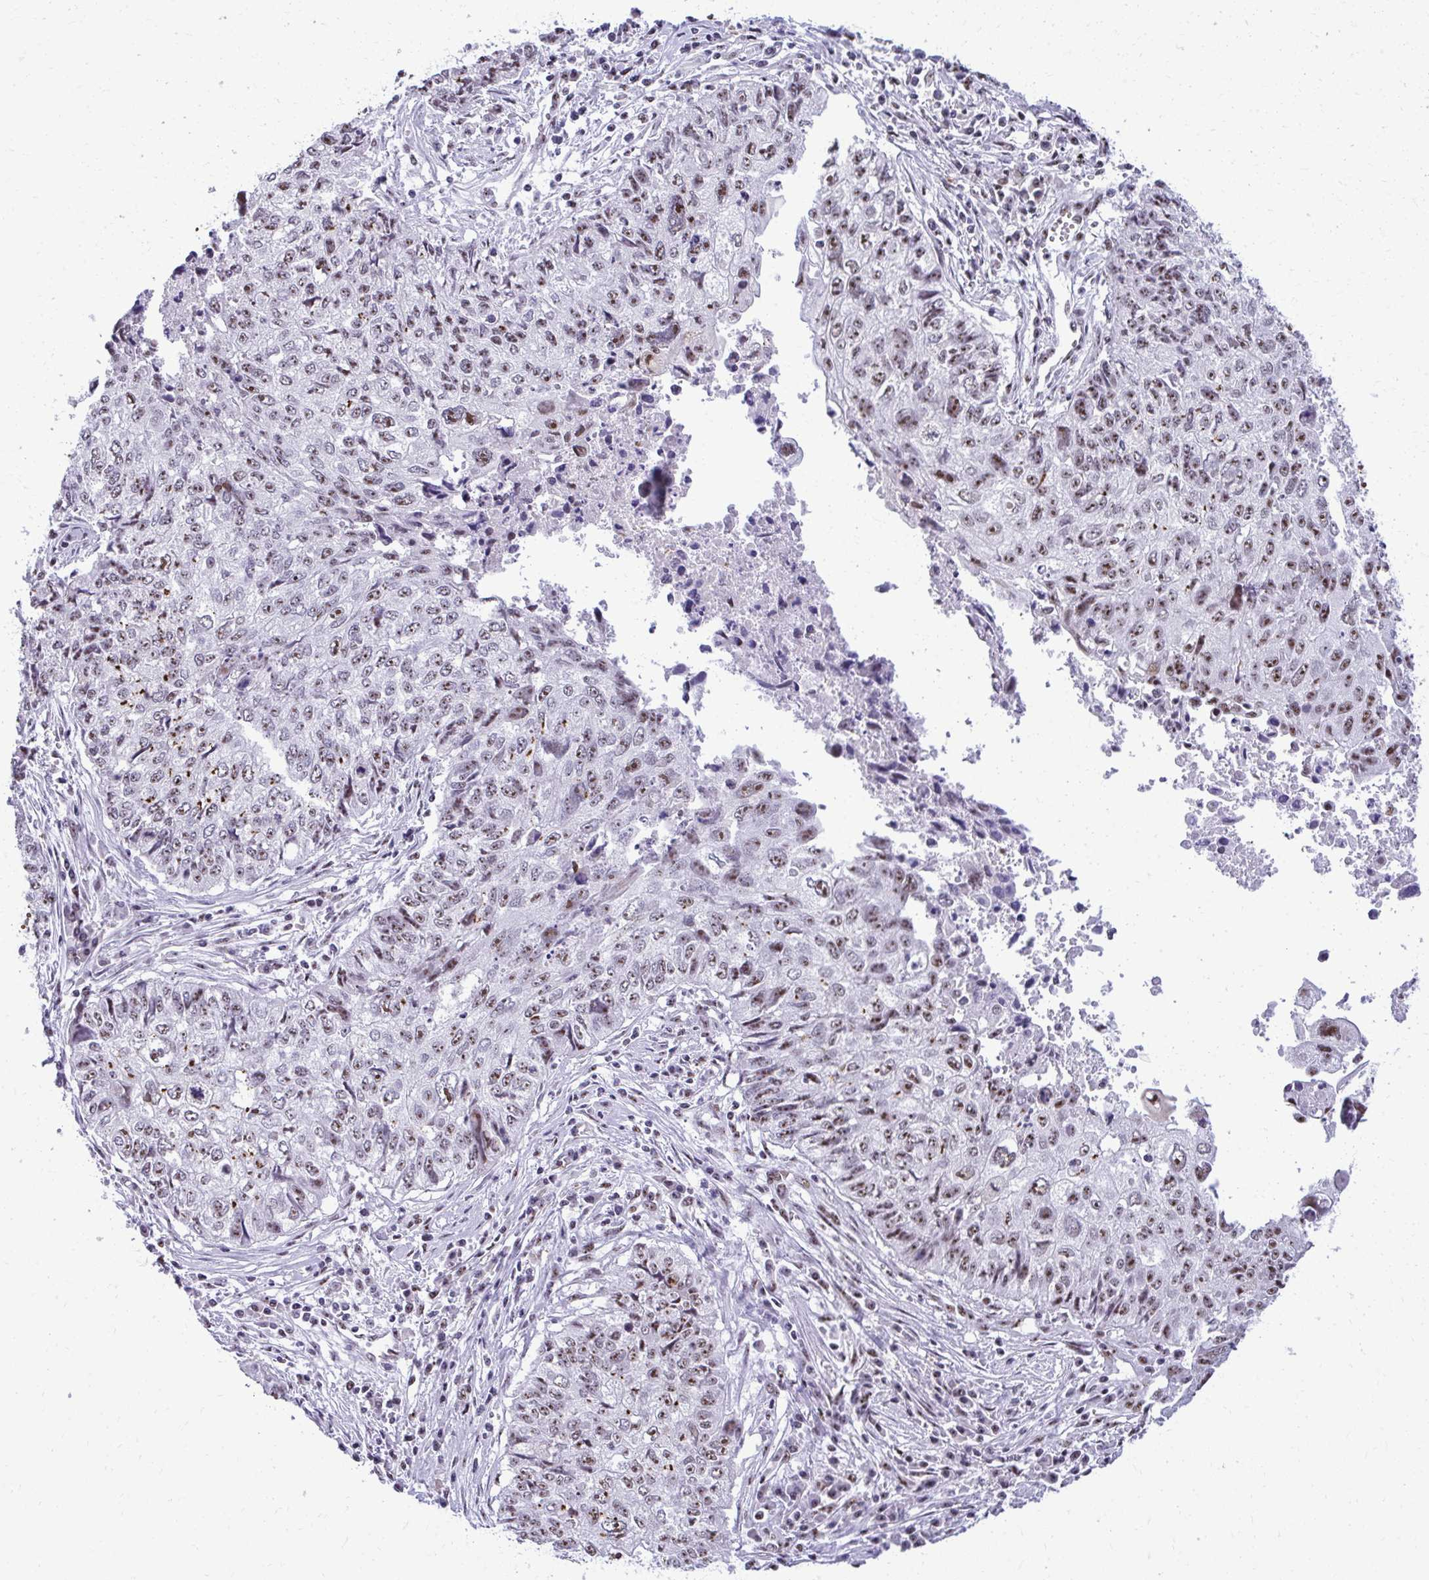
{"staining": {"intensity": "moderate", "quantity": ">75%", "location": "nuclear"}, "tissue": "lung cancer", "cell_type": "Tumor cells", "image_type": "cancer", "snomed": [{"axis": "morphology", "description": "Normal morphology"}, {"axis": "morphology", "description": "Aneuploidy"}, {"axis": "morphology", "description": "Squamous cell carcinoma, NOS"}, {"axis": "topography", "description": "Lymph node"}, {"axis": "topography", "description": "Lung"}], "caption": "High-magnification brightfield microscopy of lung cancer stained with DAB (brown) and counterstained with hematoxylin (blue). tumor cells exhibit moderate nuclear staining is identified in about>75% of cells.", "gene": "PELP1", "patient": {"sex": "female", "age": 76}}